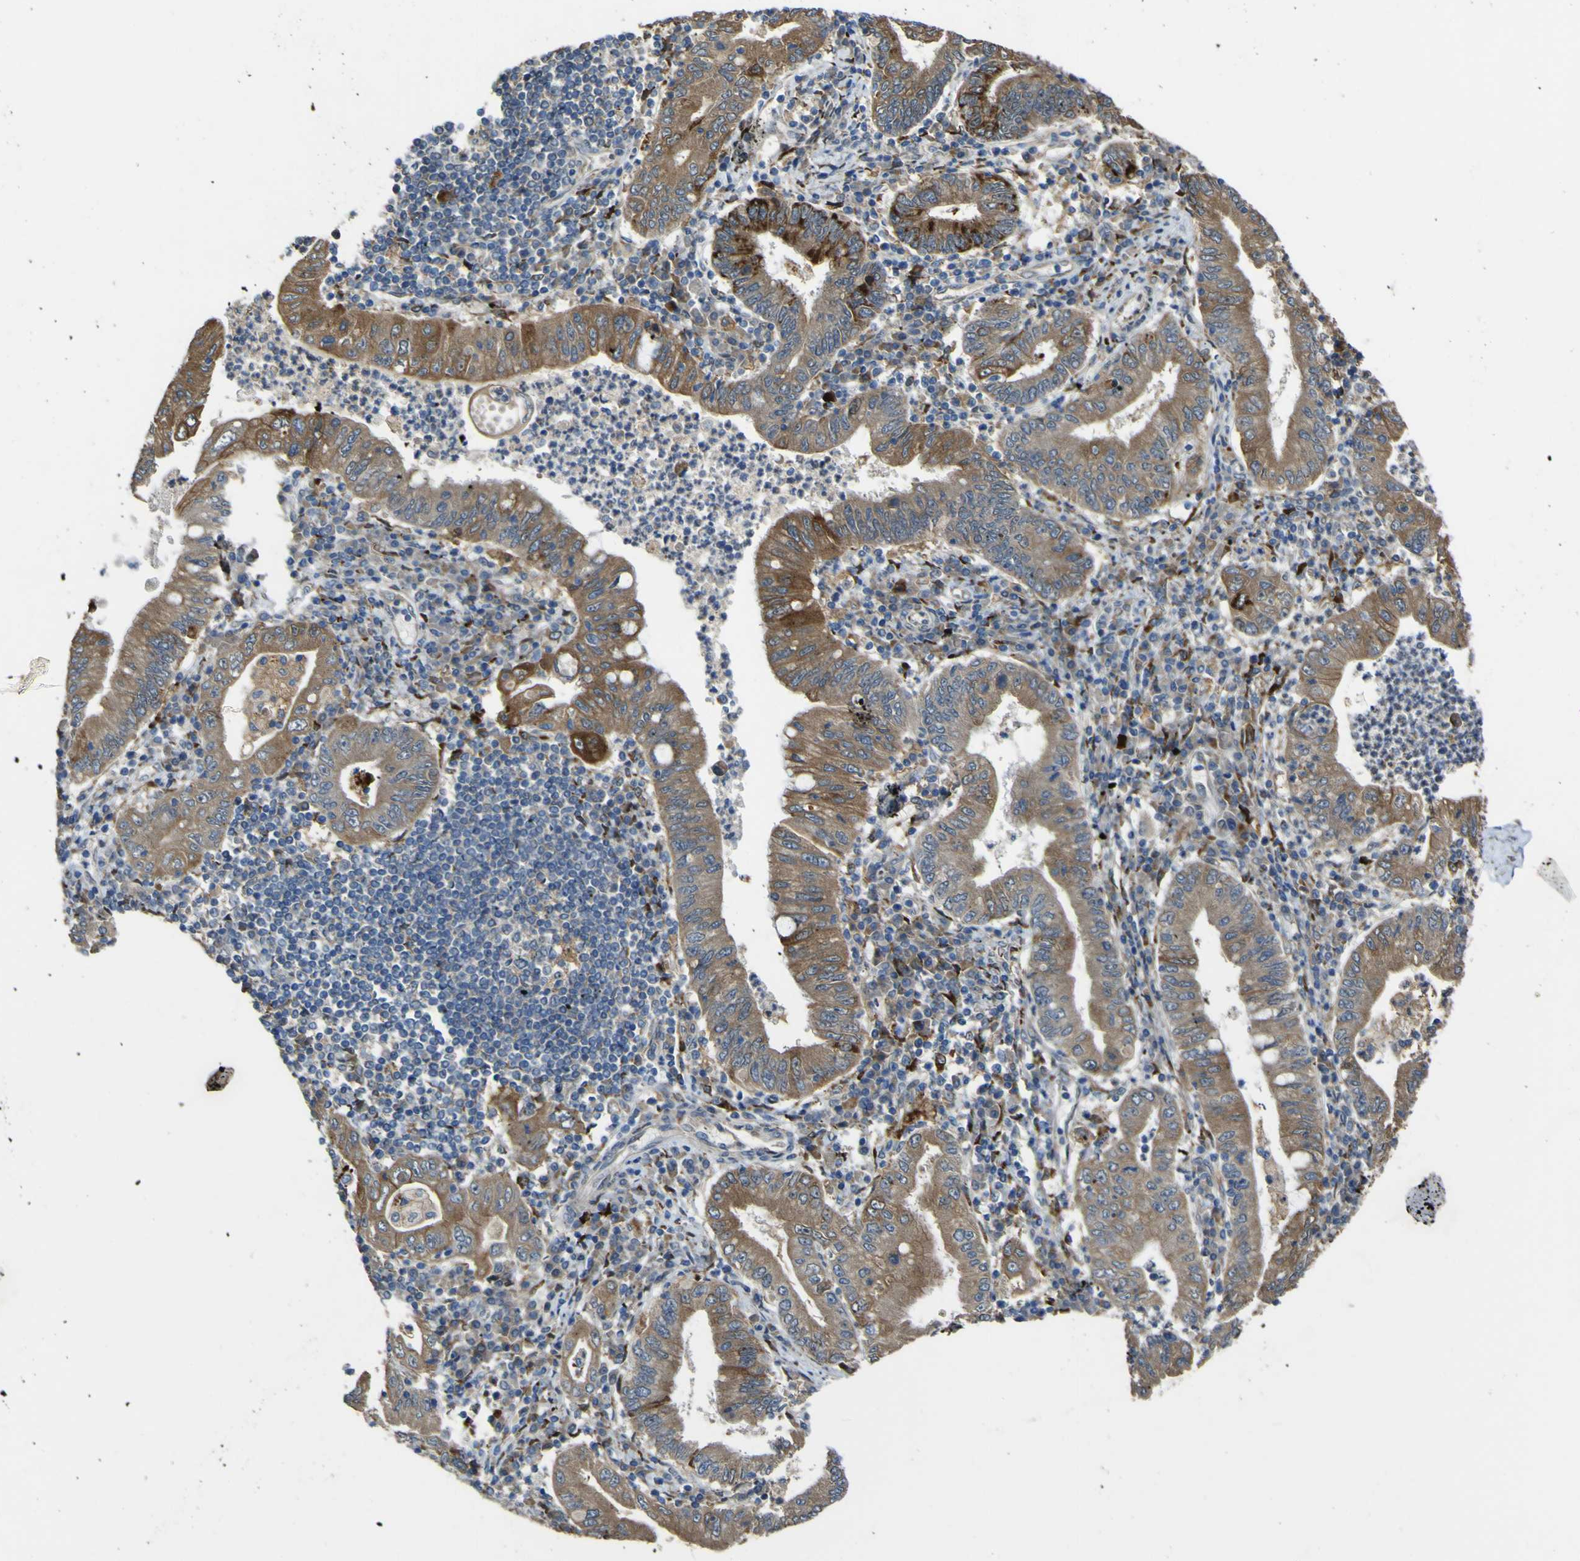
{"staining": {"intensity": "moderate", "quantity": ">75%", "location": "cytoplasmic/membranous"}, "tissue": "stomach cancer", "cell_type": "Tumor cells", "image_type": "cancer", "snomed": [{"axis": "morphology", "description": "Normal tissue, NOS"}, {"axis": "morphology", "description": "Adenocarcinoma, NOS"}, {"axis": "topography", "description": "Esophagus"}, {"axis": "topography", "description": "Stomach, upper"}, {"axis": "topography", "description": "Peripheral nerve tissue"}], "caption": "Immunohistochemical staining of stomach adenocarcinoma exhibits medium levels of moderate cytoplasmic/membranous staining in about >75% of tumor cells. (Brightfield microscopy of DAB IHC at high magnification).", "gene": "LBHD1", "patient": {"sex": "male", "age": 62}}